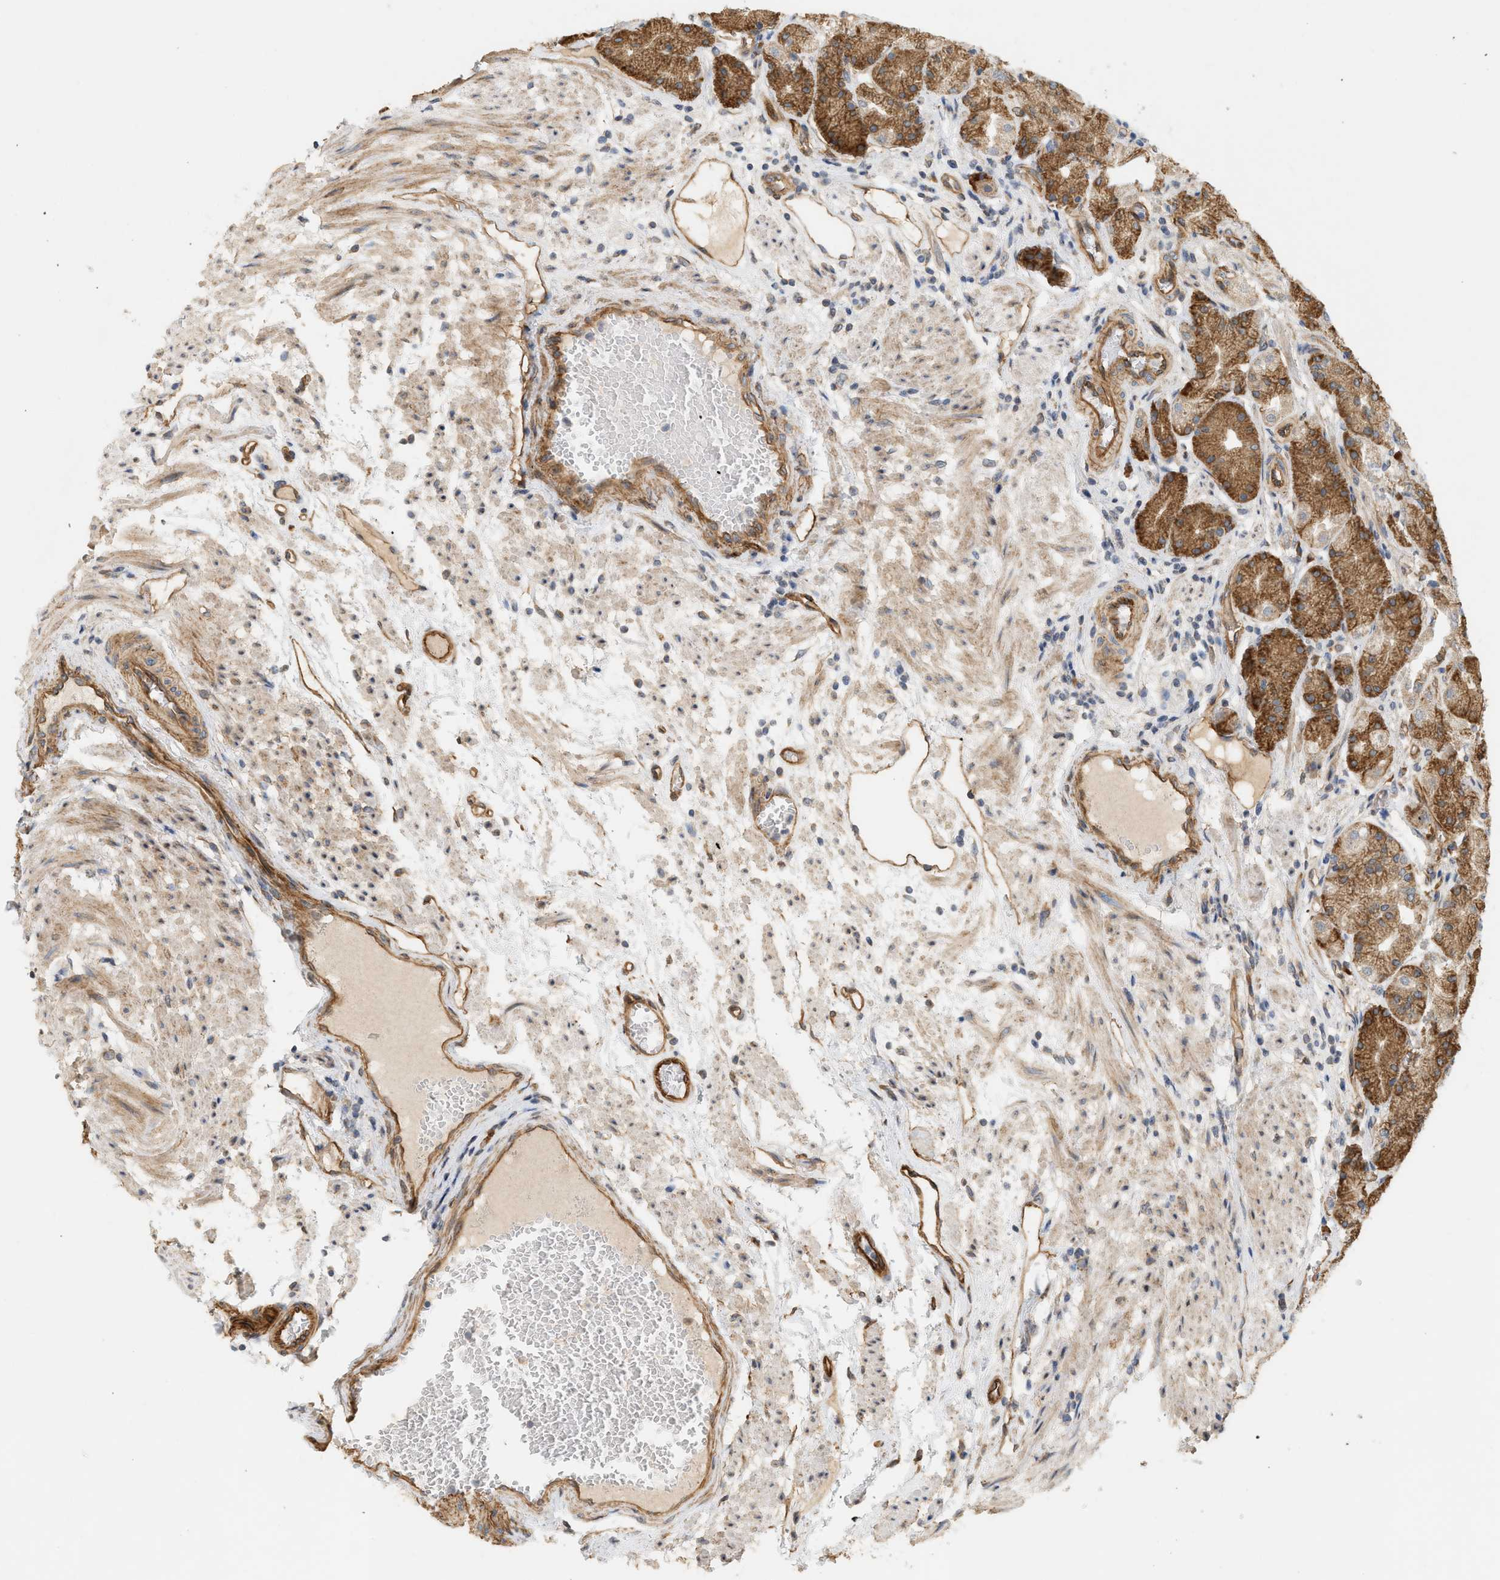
{"staining": {"intensity": "moderate", "quantity": ">75%", "location": "cytoplasmic/membranous"}, "tissue": "stomach", "cell_type": "Glandular cells", "image_type": "normal", "snomed": [{"axis": "morphology", "description": "Normal tissue, NOS"}, {"axis": "topography", "description": "Stomach, upper"}], "caption": "Stomach stained with DAB (3,3'-diaminobenzidine) immunohistochemistry demonstrates medium levels of moderate cytoplasmic/membranous expression in about >75% of glandular cells.", "gene": "SVOP", "patient": {"sex": "male", "age": 72}}